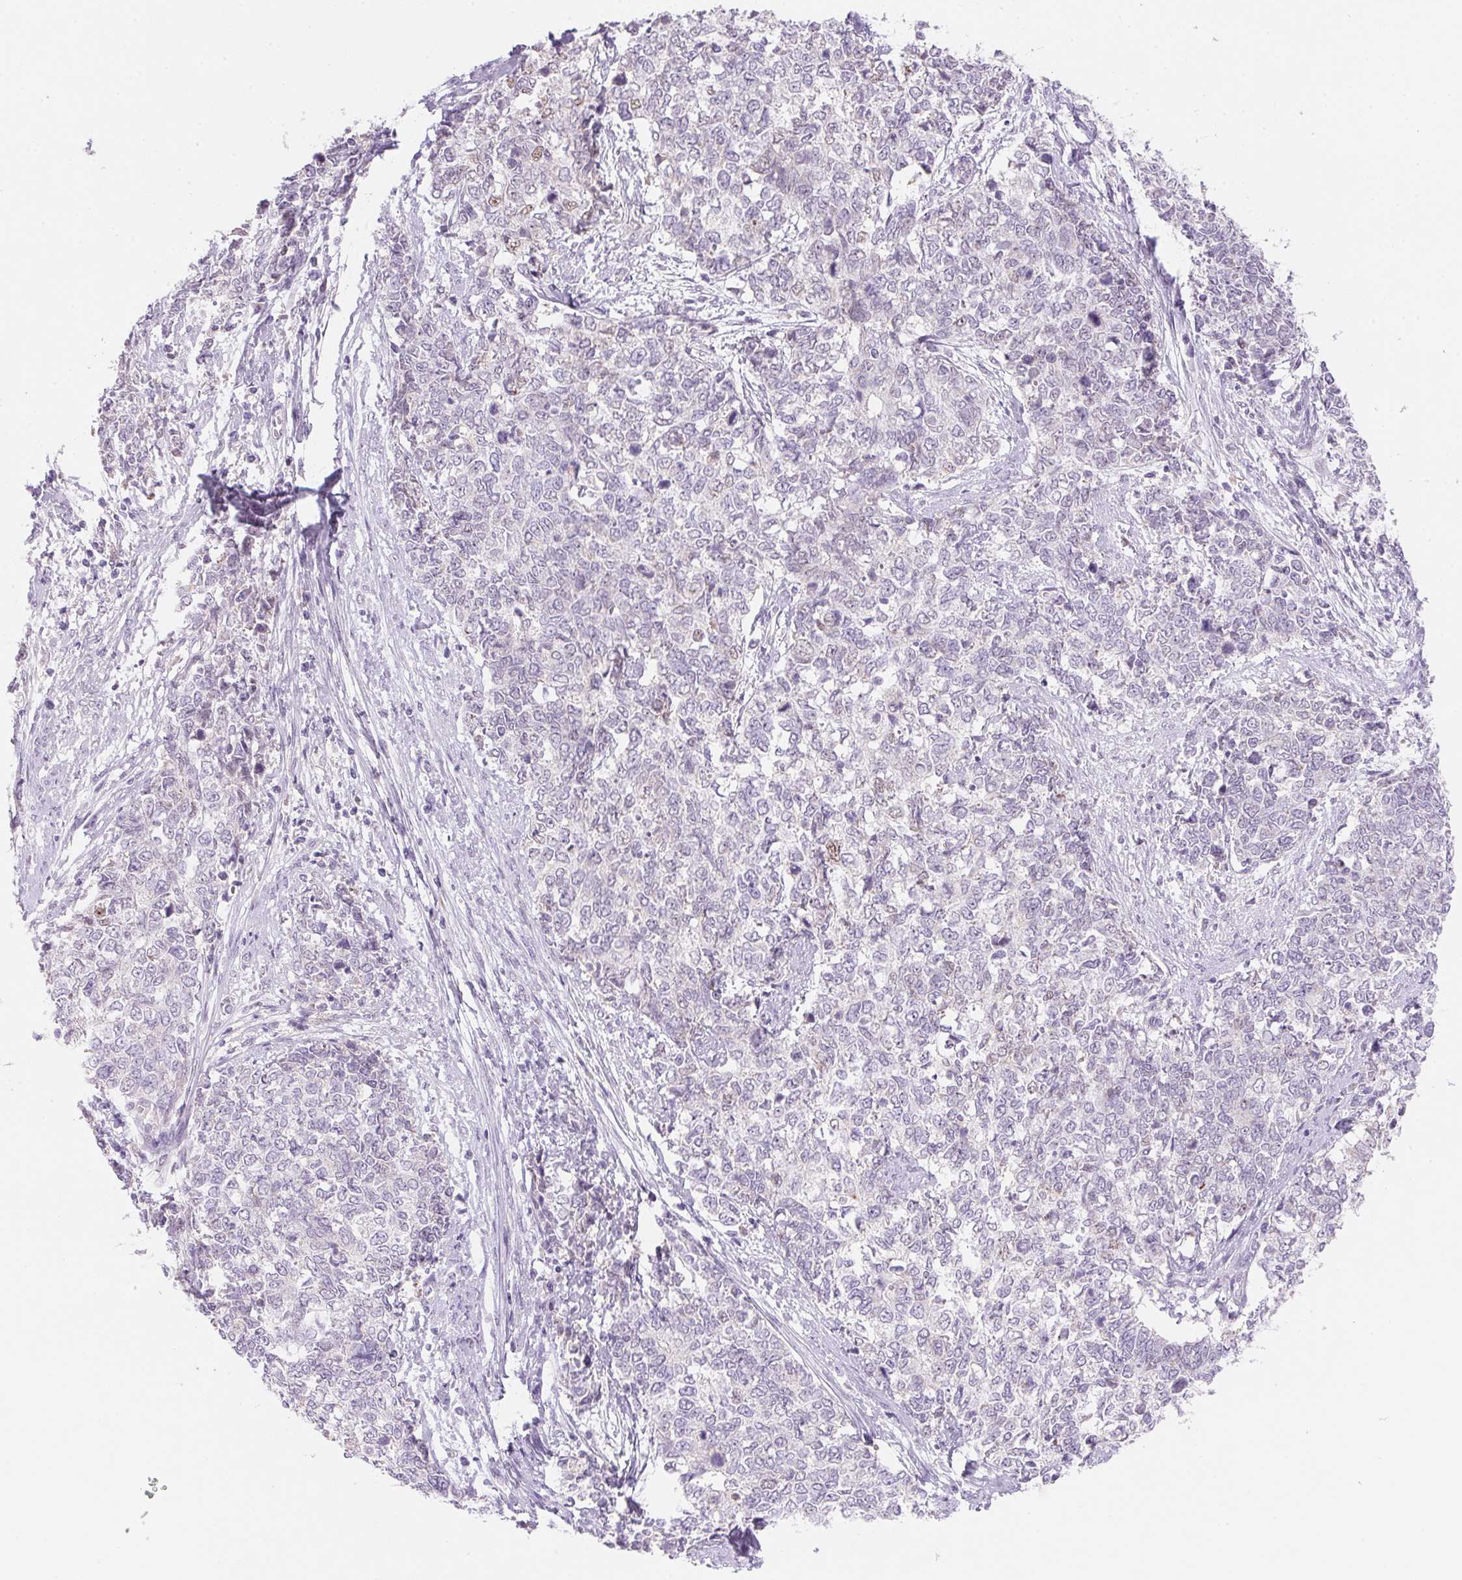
{"staining": {"intensity": "negative", "quantity": "none", "location": "none"}, "tissue": "cervical cancer", "cell_type": "Tumor cells", "image_type": "cancer", "snomed": [{"axis": "morphology", "description": "Adenocarcinoma, NOS"}, {"axis": "topography", "description": "Cervix"}], "caption": "Cervical adenocarcinoma stained for a protein using IHC displays no staining tumor cells.", "gene": "DPPA5", "patient": {"sex": "female", "age": 63}}